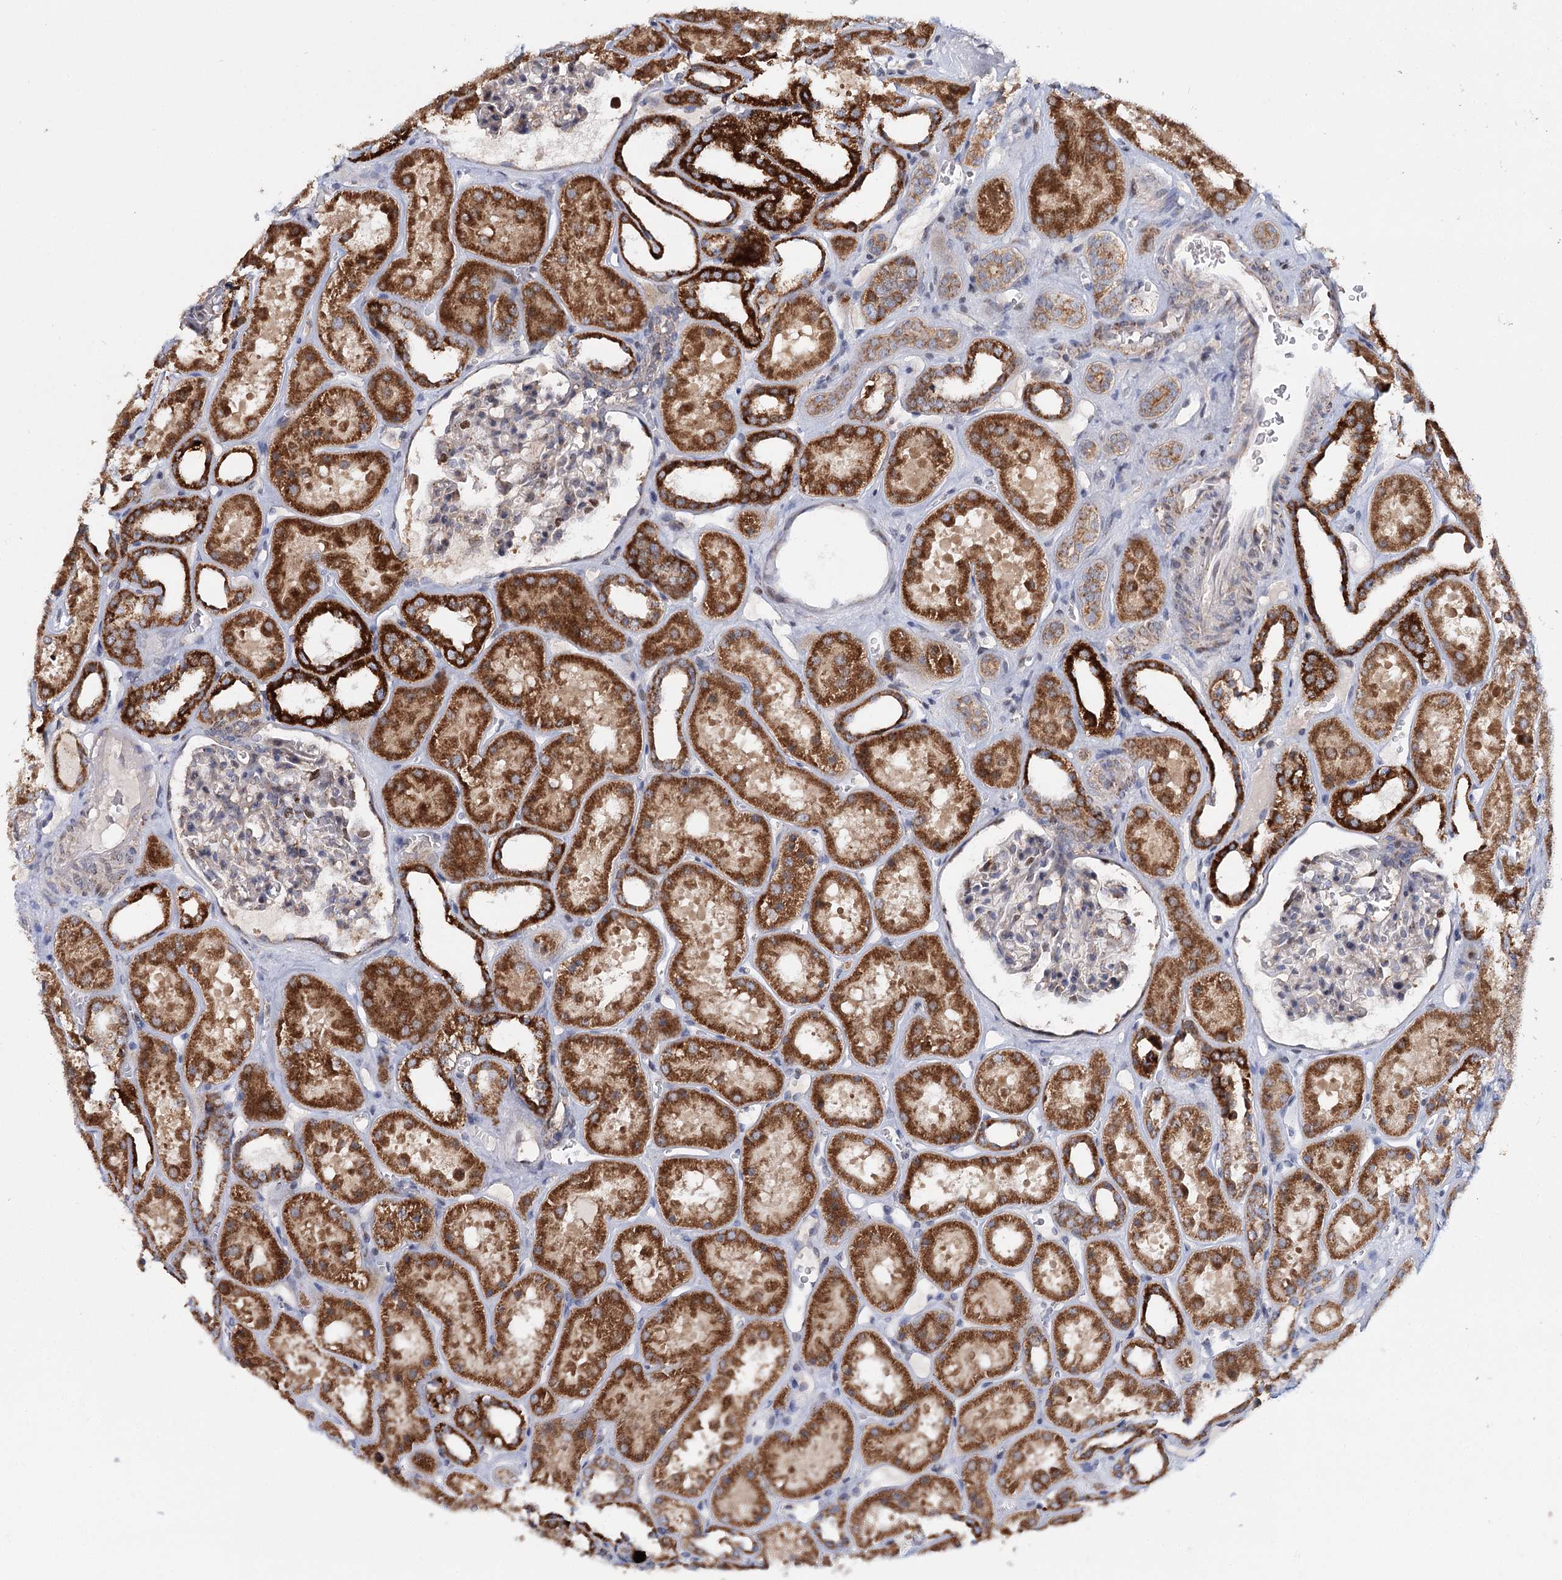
{"staining": {"intensity": "negative", "quantity": "none", "location": "none"}, "tissue": "kidney", "cell_type": "Cells in glomeruli", "image_type": "normal", "snomed": [{"axis": "morphology", "description": "Normal tissue, NOS"}, {"axis": "topography", "description": "Kidney"}], "caption": "Kidney was stained to show a protein in brown. There is no significant staining in cells in glomeruli. (Immunohistochemistry, brightfield microscopy, high magnification).", "gene": "CFAP46", "patient": {"sex": "female", "age": 41}}